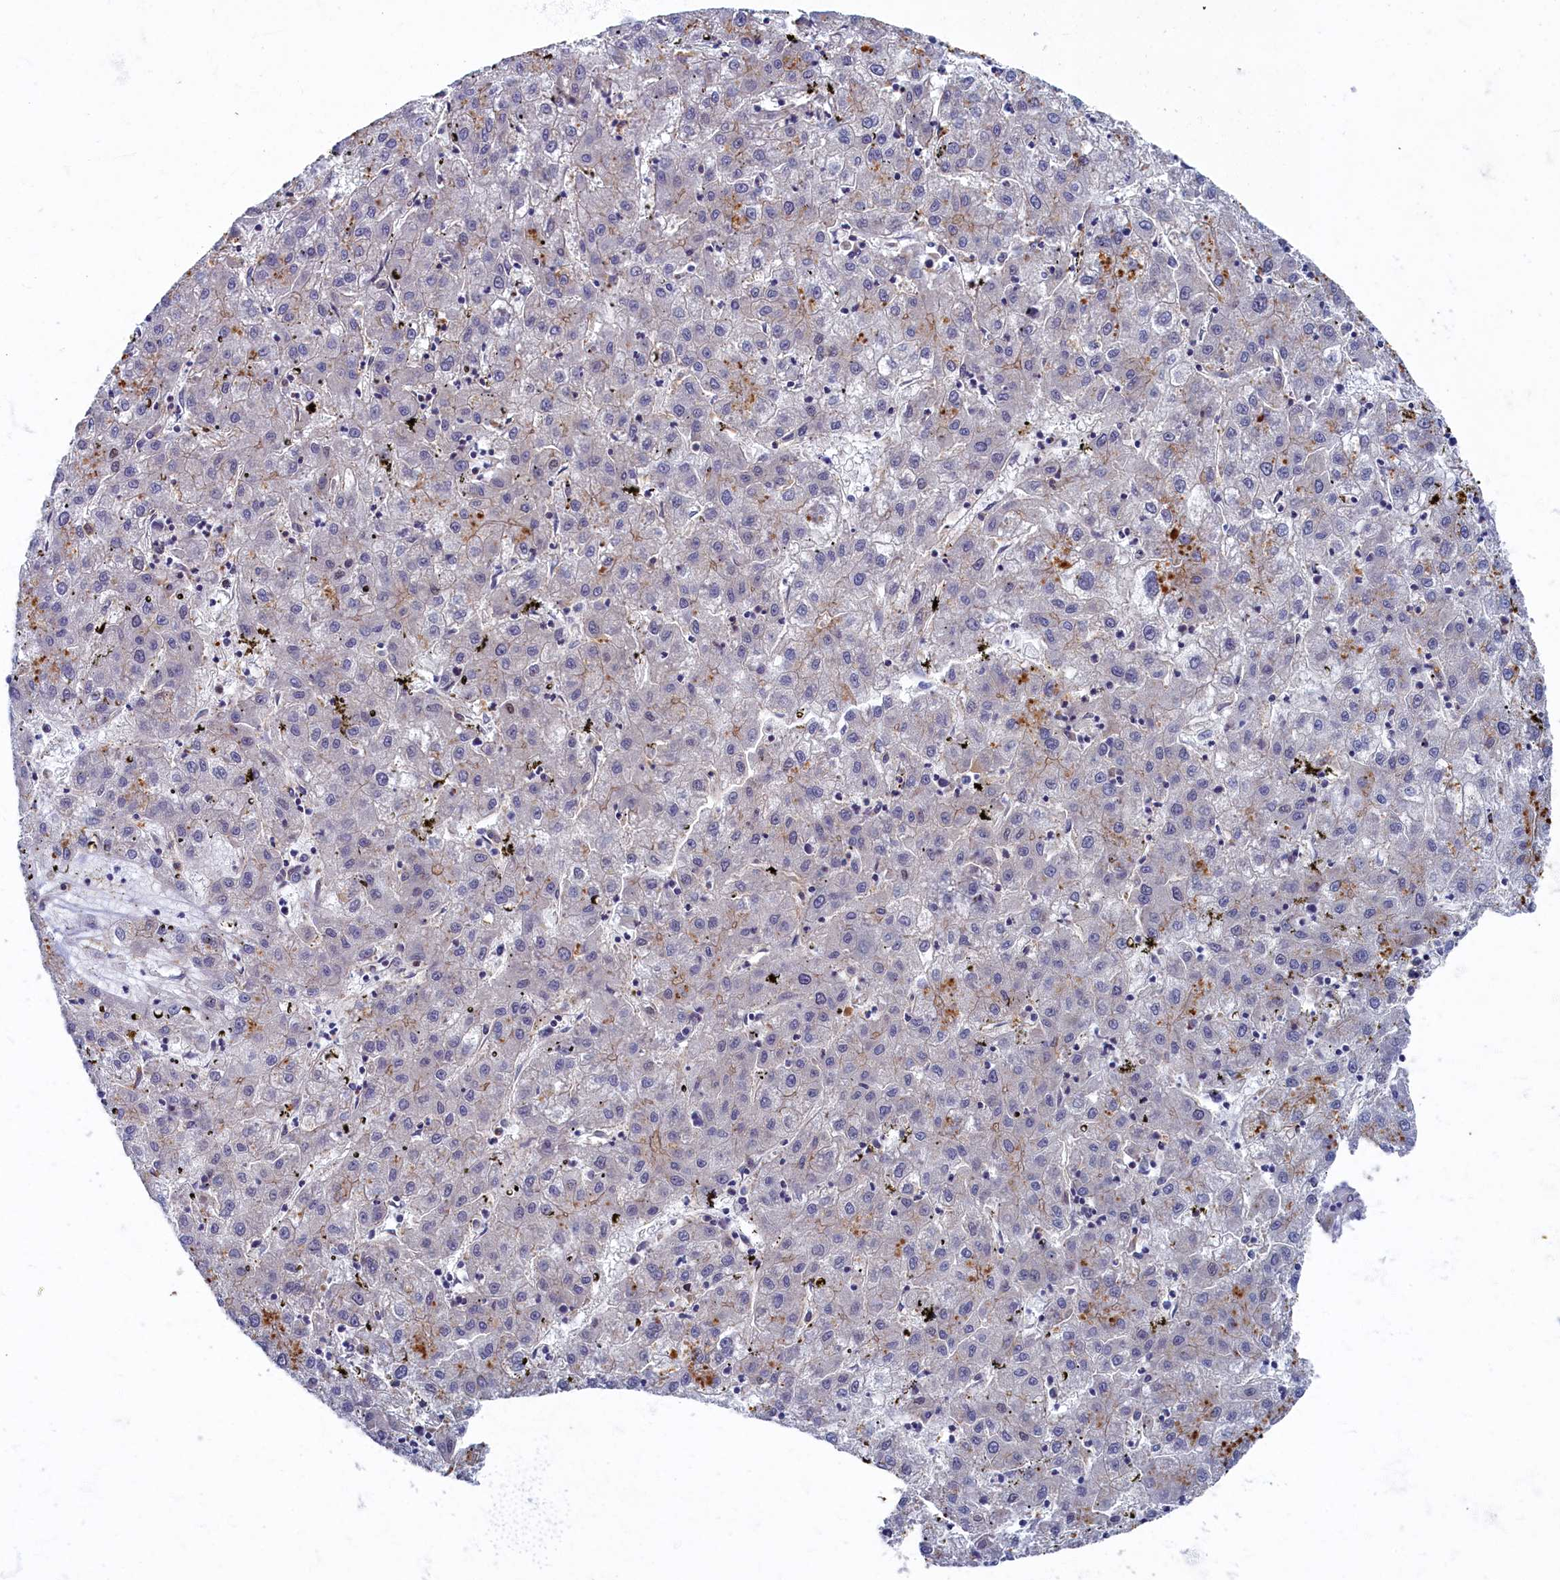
{"staining": {"intensity": "moderate", "quantity": "<25%", "location": "cytoplasmic/membranous"}, "tissue": "liver cancer", "cell_type": "Tumor cells", "image_type": "cancer", "snomed": [{"axis": "morphology", "description": "Carcinoma, Hepatocellular, NOS"}, {"axis": "topography", "description": "Liver"}], "caption": "A brown stain labels moderate cytoplasmic/membranous positivity of a protein in liver hepatocellular carcinoma tumor cells.", "gene": "PSMG2", "patient": {"sex": "male", "age": 72}}